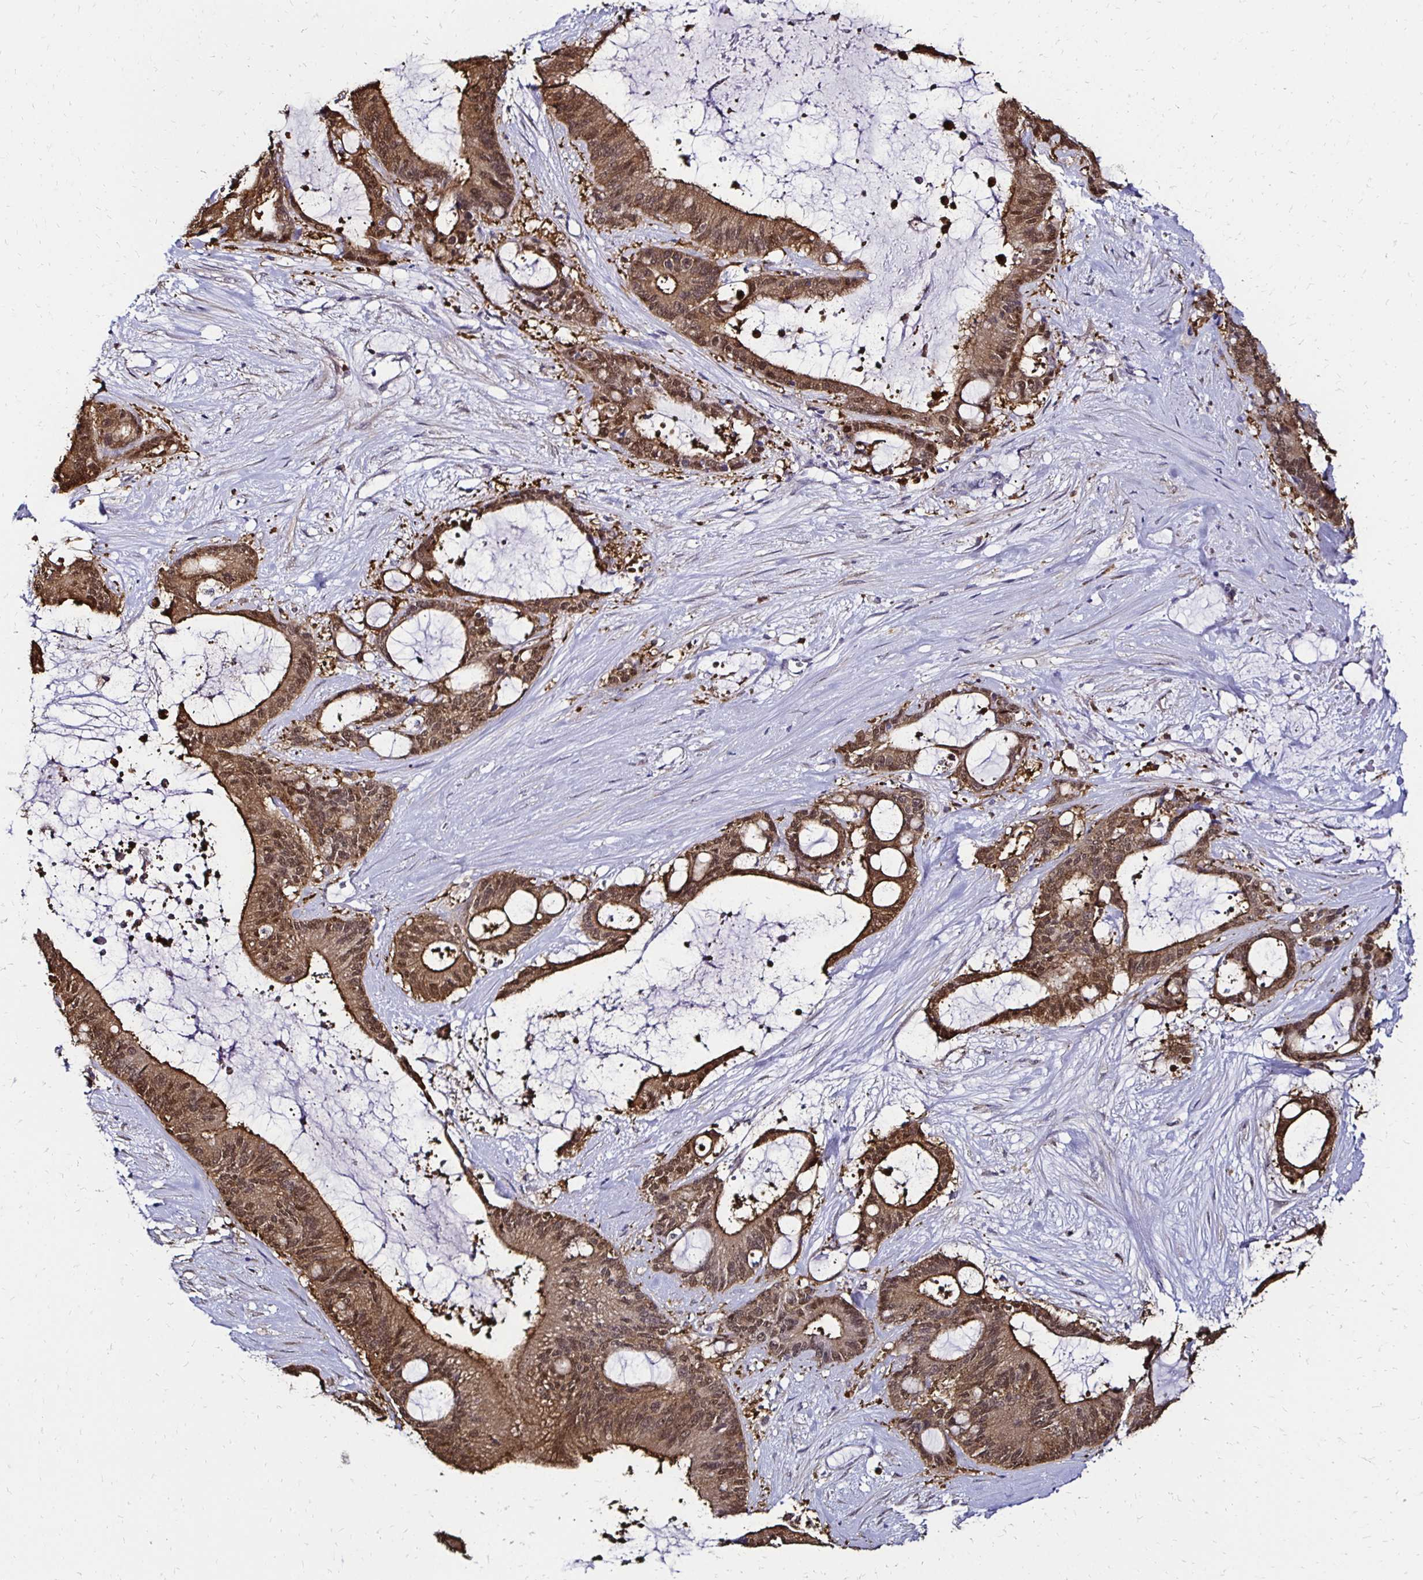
{"staining": {"intensity": "moderate", "quantity": ">75%", "location": "cytoplasmic/membranous,nuclear"}, "tissue": "liver cancer", "cell_type": "Tumor cells", "image_type": "cancer", "snomed": [{"axis": "morphology", "description": "Normal tissue, NOS"}, {"axis": "morphology", "description": "Cholangiocarcinoma"}, {"axis": "topography", "description": "Liver"}, {"axis": "topography", "description": "Peripheral nerve tissue"}], "caption": "Immunohistochemistry (IHC) histopathology image of human liver cancer stained for a protein (brown), which reveals medium levels of moderate cytoplasmic/membranous and nuclear expression in about >75% of tumor cells.", "gene": "TXN", "patient": {"sex": "female", "age": 73}}